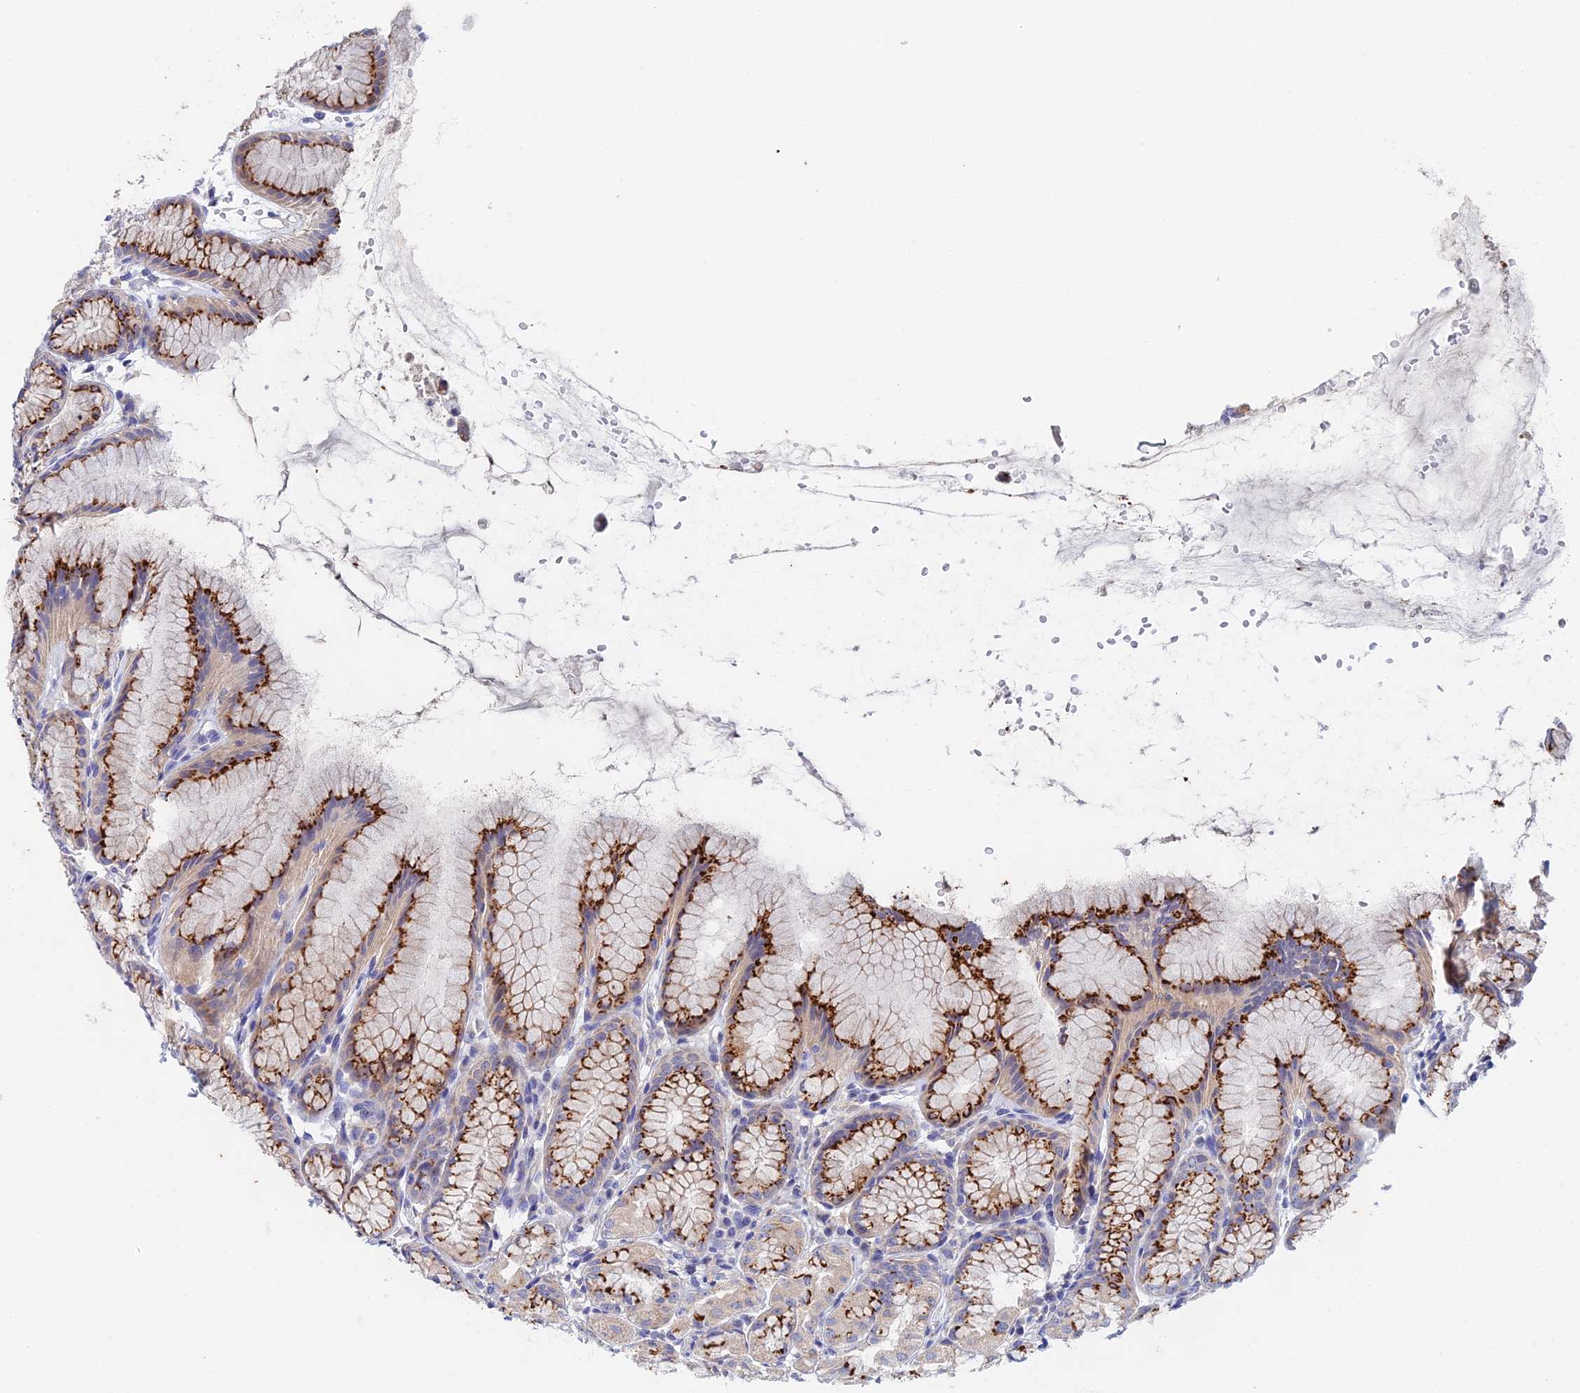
{"staining": {"intensity": "strong", "quantity": "25%-75%", "location": "cytoplasmic/membranous"}, "tissue": "stomach", "cell_type": "Glandular cells", "image_type": "normal", "snomed": [{"axis": "morphology", "description": "Normal tissue, NOS"}, {"axis": "topography", "description": "Stomach, upper"}], "caption": "Immunohistochemical staining of normal stomach exhibits high levels of strong cytoplasmic/membranous expression in about 25%-75% of glandular cells. The protein of interest is stained brown, and the nuclei are stained in blue (DAB (3,3'-diaminobenzidine) IHC with brightfield microscopy, high magnification).", "gene": "SLC24A3", "patient": {"sex": "male", "age": 47}}